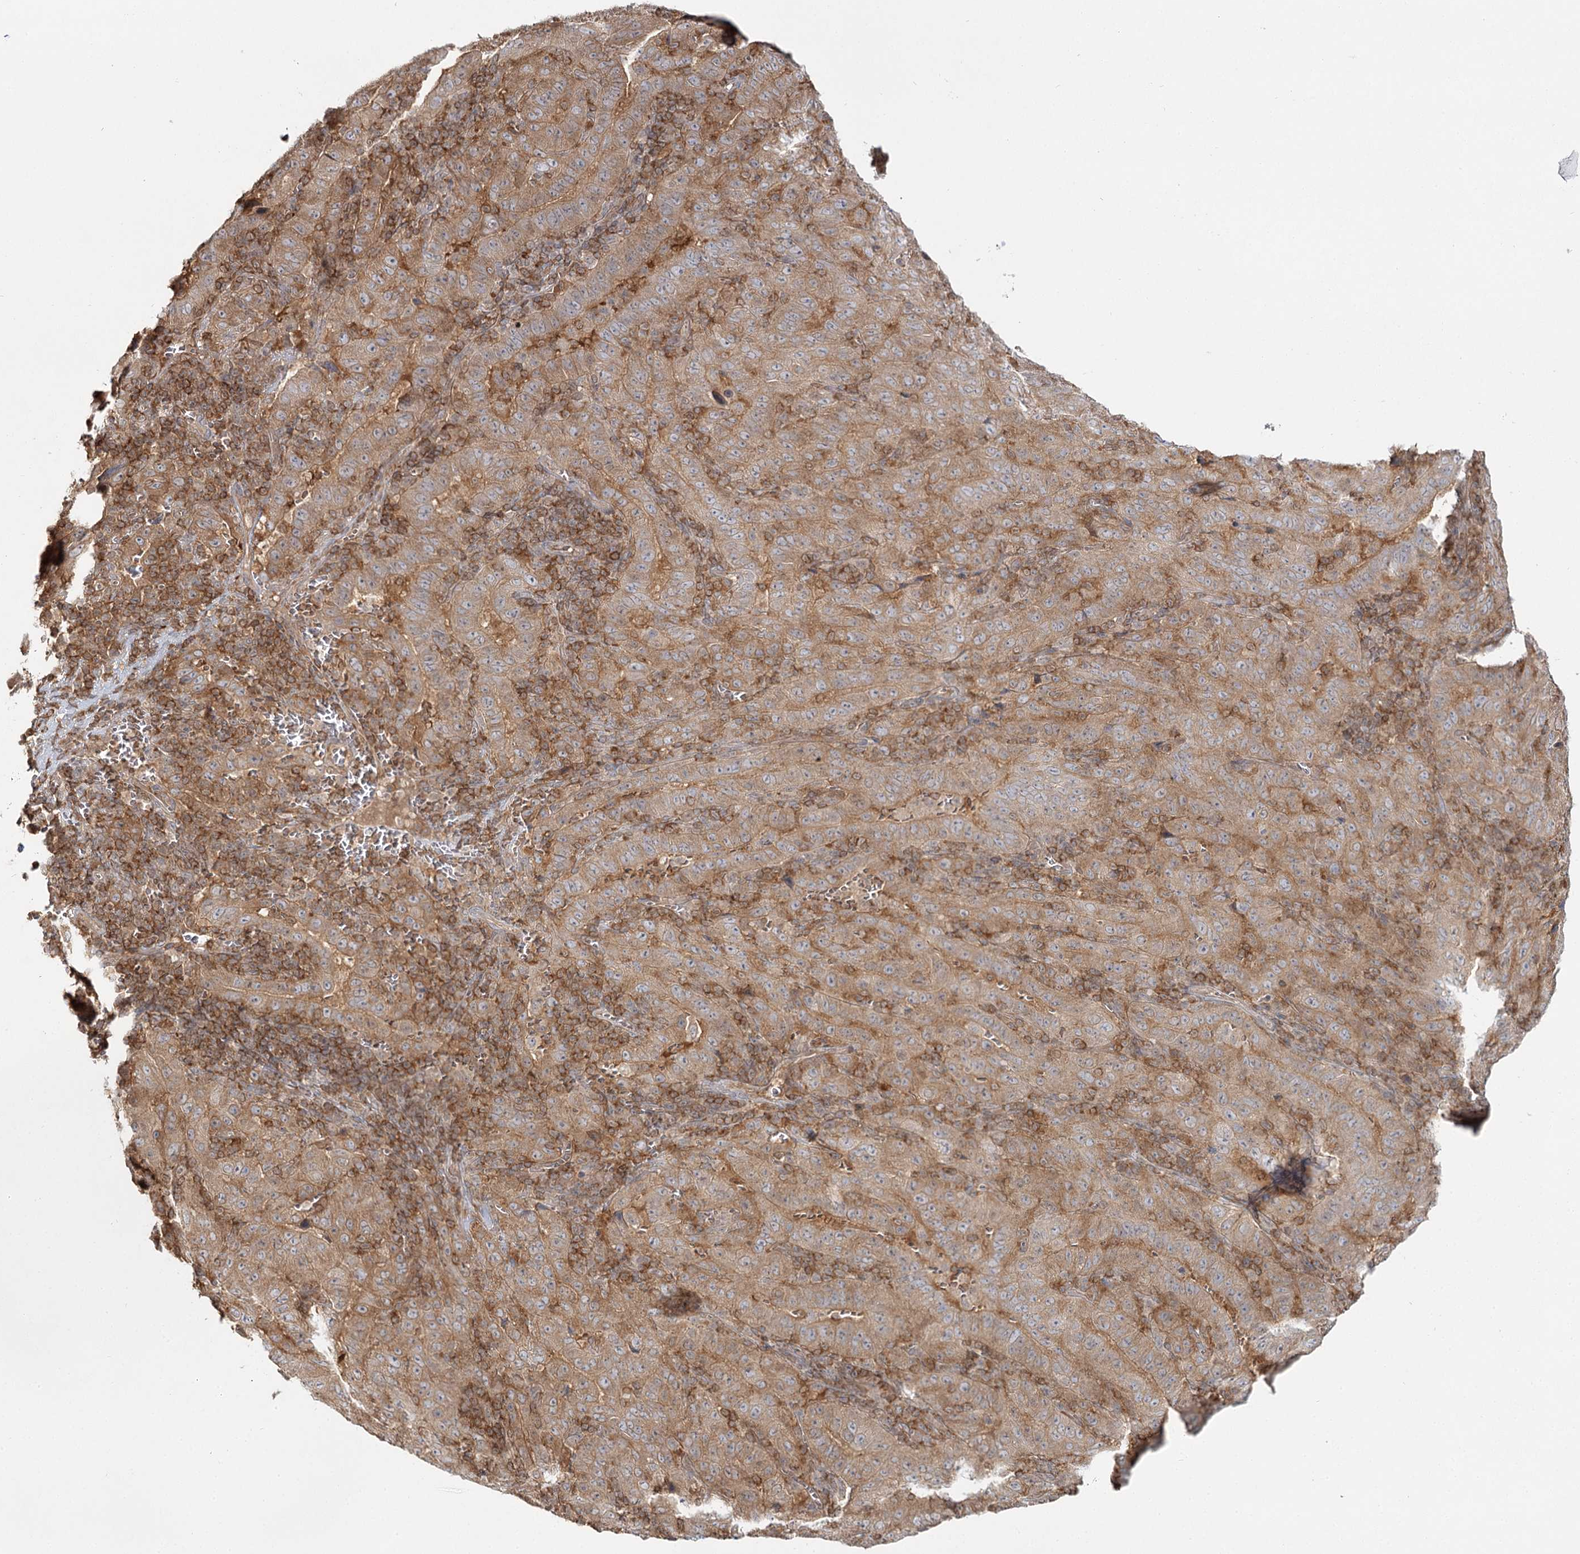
{"staining": {"intensity": "moderate", "quantity": ">75%", "location": "cytoplasmic/membranous"}, "tissue": "pancreatic cancer", "cell_type": "Tumor cells", "image_type": "cancer", "snomed": [{"axis": "morphology", "description": "Adenocarcinoma, NOS"}, {"axis": "topography", "description": "Pancreas"}], "caption": "There is medium levels of moderate cytoplasmic/membranous positivity in tumor cells of pancreatic adenocarcinoma, as demonstrated by immunohistochemical staining (brown color).", "gene": "FAM120B", "patient": {"sex": "male", "age": 63}}